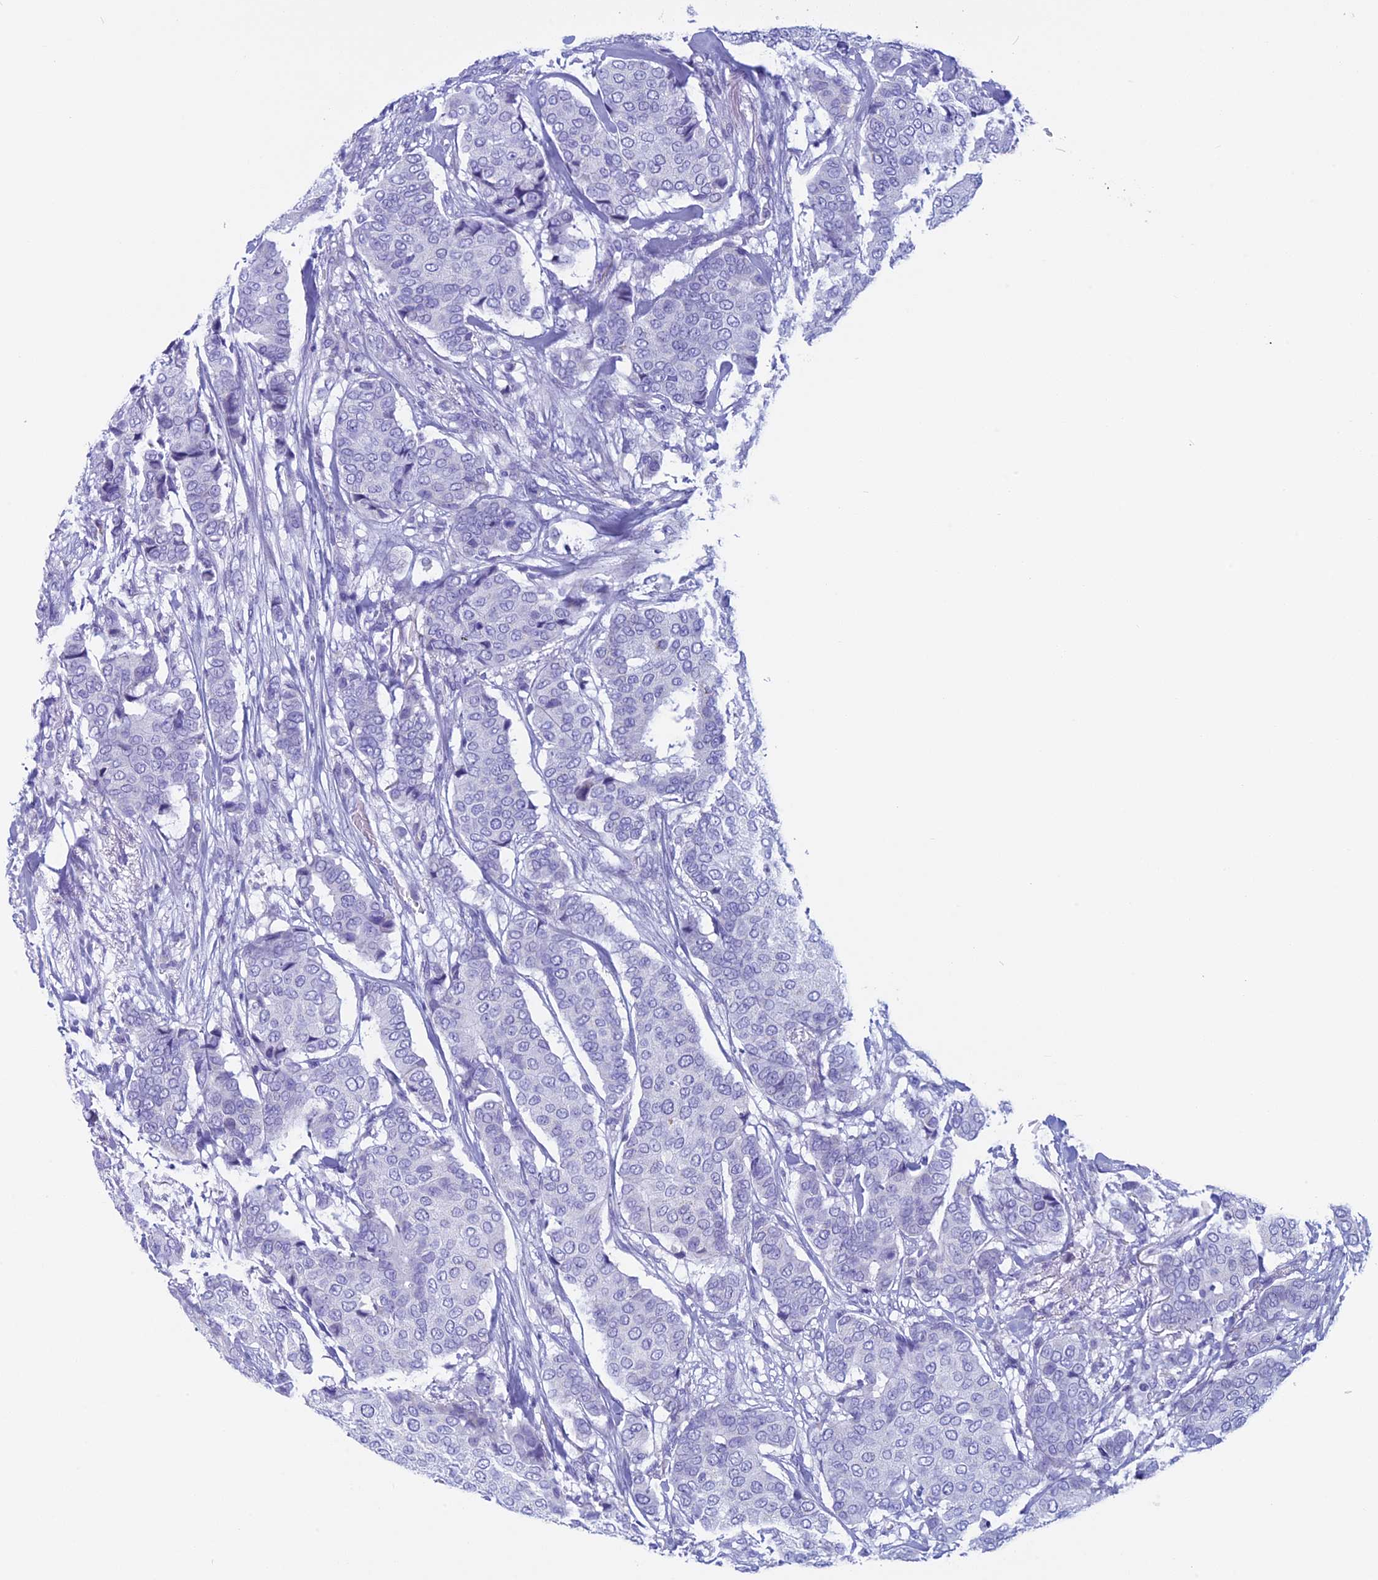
{"staining": {"intensity": "negative", "quantity": "none", "location": "none"}, "tissue": "breast cancer", "cell_type": "Tumor cells", "image_type": "cancer", "snomed": [{"axis": "morphology", "description": "Duct carcinoma"}, {"axis": "topography", "description": "Breast"}], "caption": "IHC image of neoplastic tissue: intraductal carcinoma (breast) stained with DAB (3,3'-diaminobenzidine) displays no significant protein positivity in tumor cells.", "gene": "ZNF563", "patient": {"sex": "female", "age": 75}}